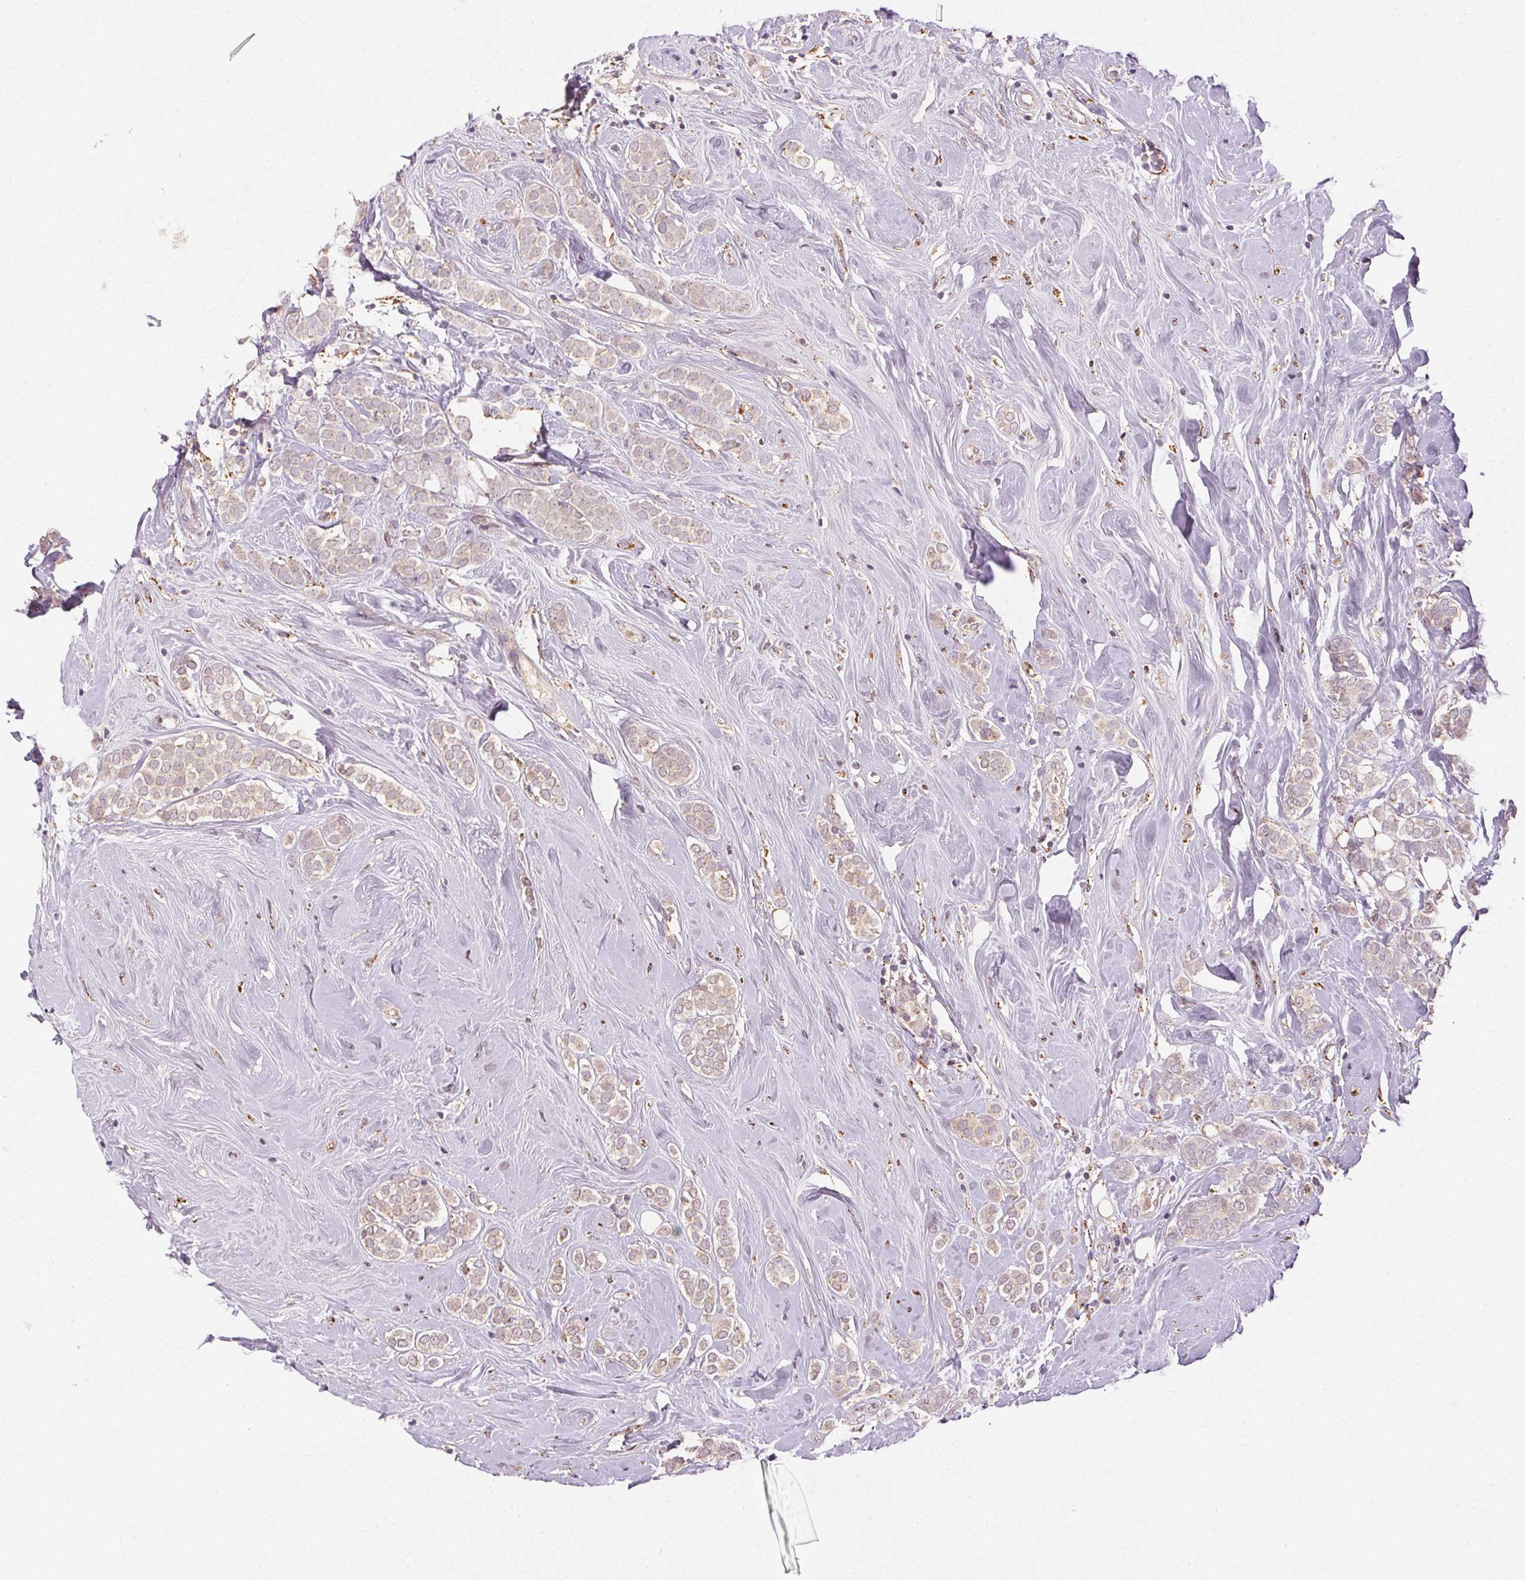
{"staining": {"intensity": "negative", "quantity": "none", "location": "none"}, "tissue": "breast cancer", "cell_type": "Tumor cells", "image_type": "cancer", "snomed": [{"axis": "morphology", "description": "Lobular carcinoma"}, {"axis": "topography", "description": "Breast"}], "caption": "Immunohistochemistry (IHC) of human breast cancer exhibits no staining in tumor cells.", "gene": "REP15", "patient": {"sex": "female", "age": 49}}